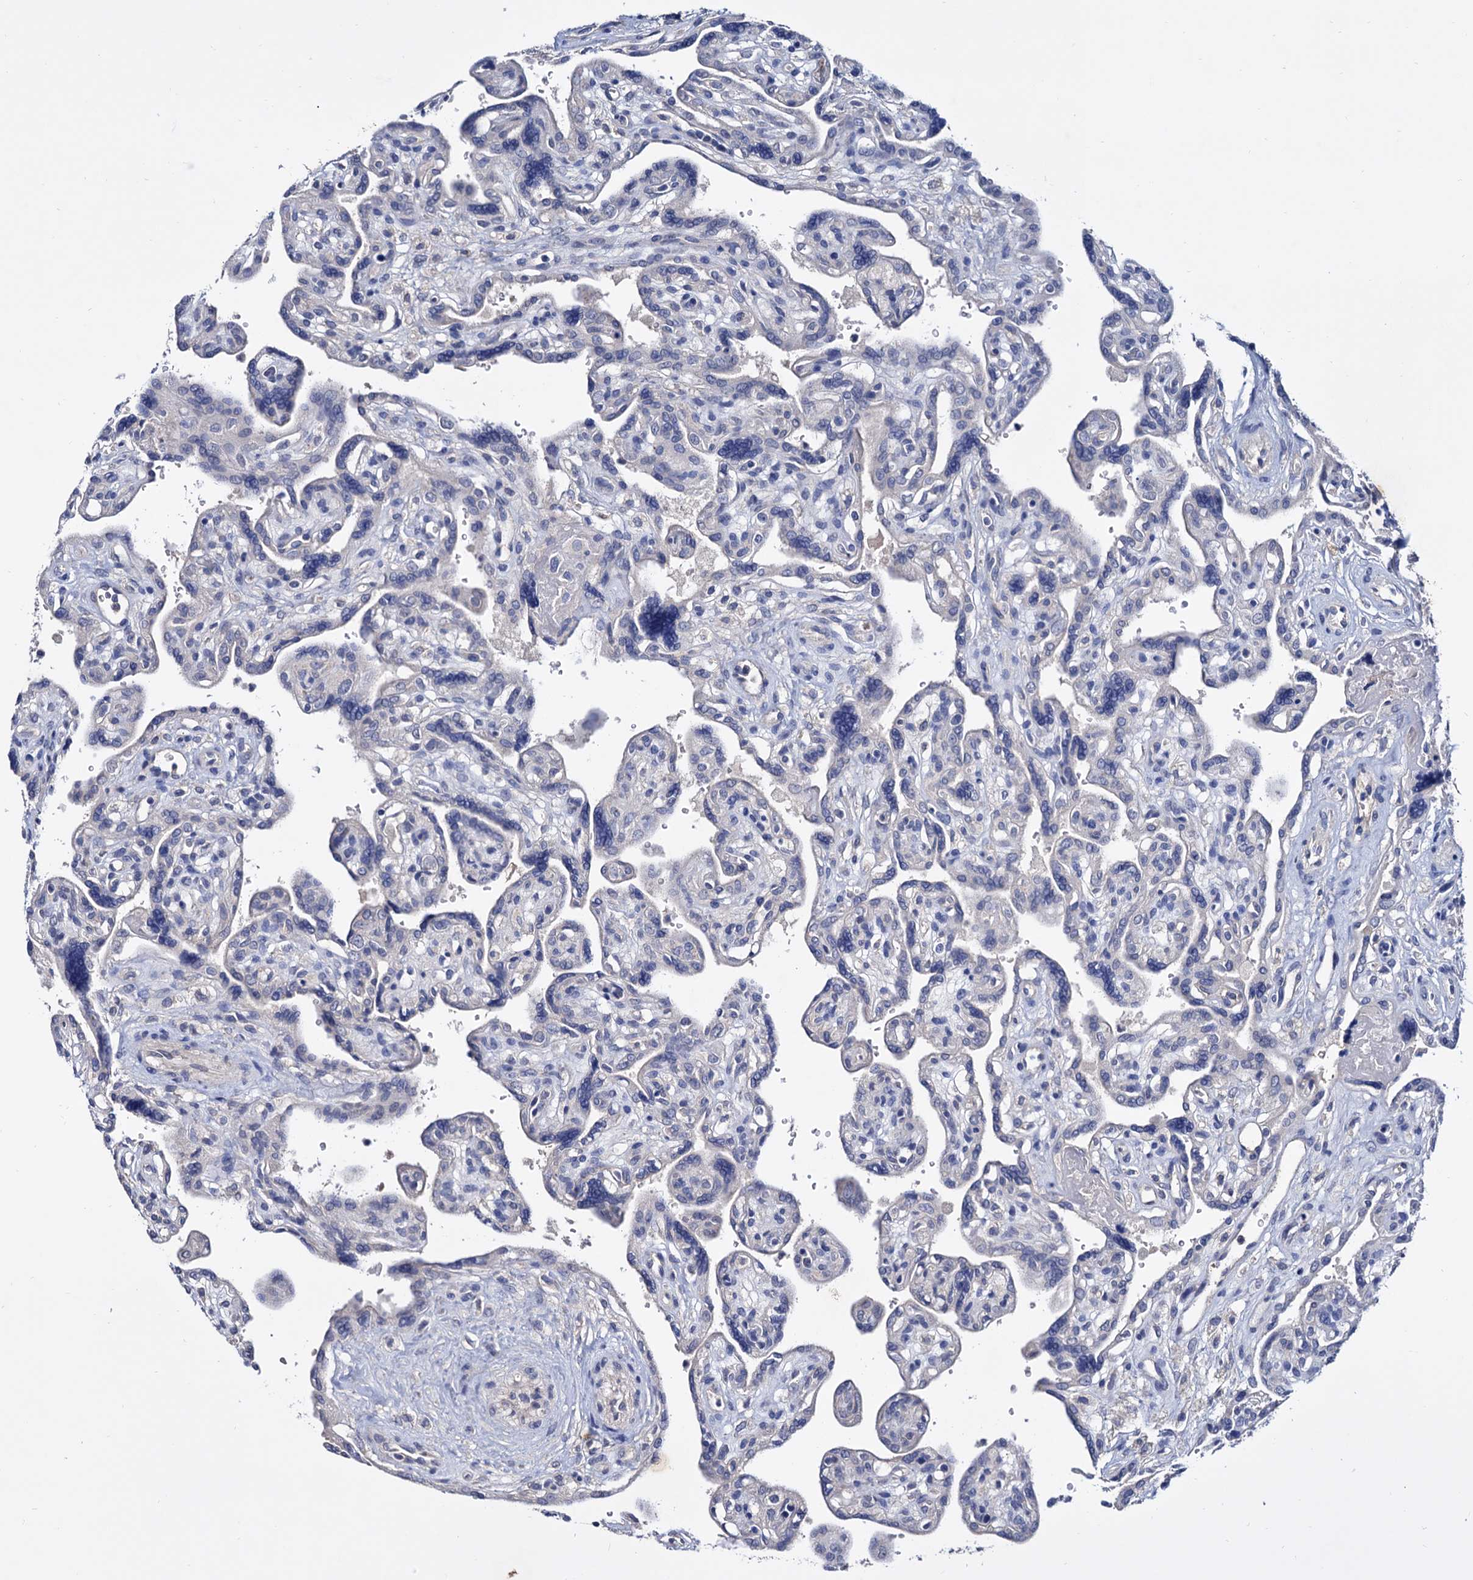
{"staining": {"intensity": "negative", "quantity": "none", "location": "none"}, "tissue": "placenta", "cell_type": "Trophoblastic cells", "image_type": "normal", "snomed": [{"axis": "morphology", "description": "Normal tissue, NOS"}, {"axis": "topography", "description": "Placenta"}], "caption": "IHC of normal human placenta displays no expression in trophoblastic cells. (DAB IHC with hematoxylin counter stain).", "gene": "NPAS4", "patient": {"sex": "female", "age": 39}}